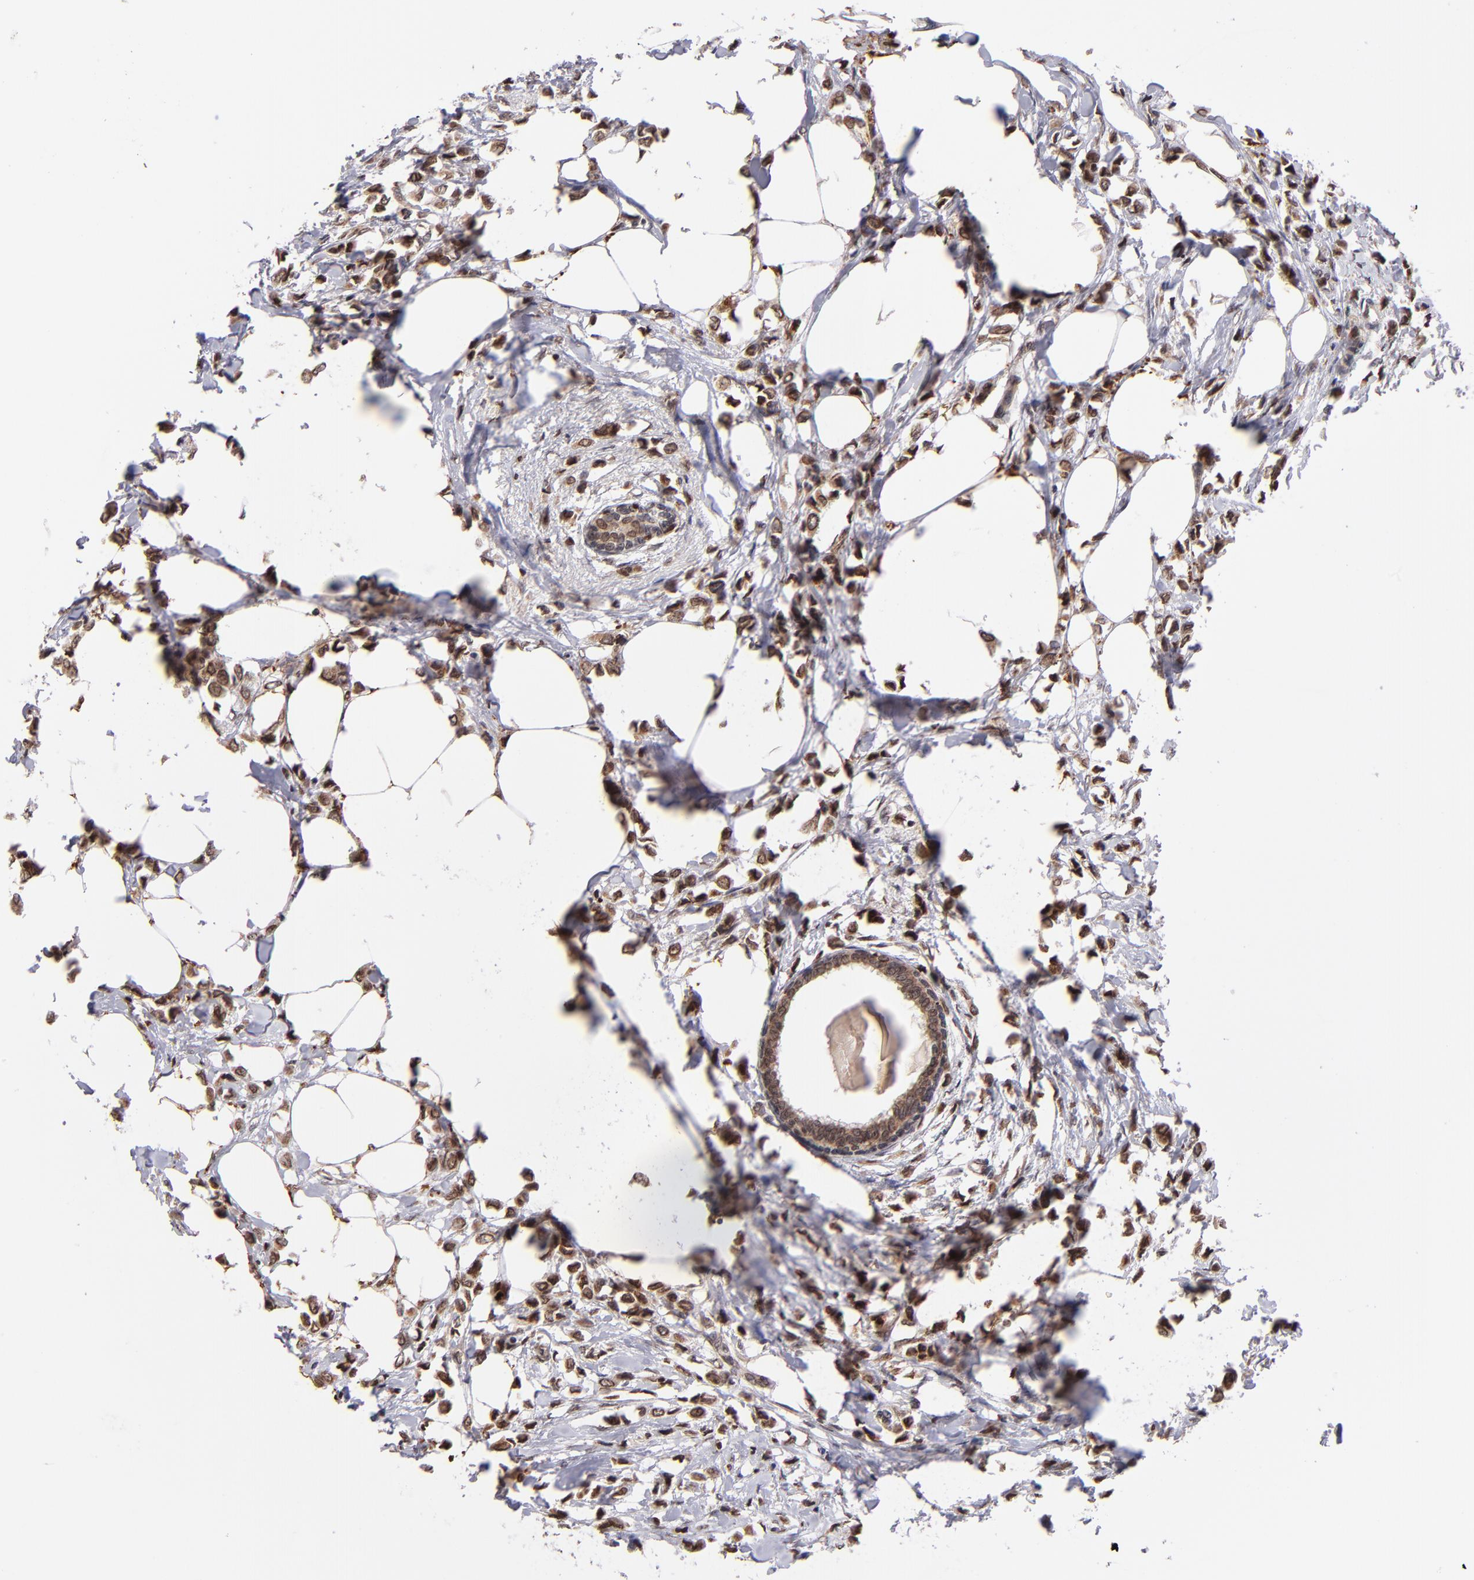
{"staining": {"intensity": "moderate", "quantity": ">75%", "location": "cytoplasmic/membranous,nuclear"}, "tissue": "breast cancer", "cell_type": "Tumor cells", "image_type": "cancer", "snomed": [{"axis": "morphology", "description": "Lobular carcinoma"}, {"axis": "topography", "description": "Breast"}], "caption": "An image of breast lobular carcinoma stained for a protein exhibits moderate cytoplasmic/membranous and nuclear brown staining in tumor cells. (DAB (3,3'-diaminobenzidine) IHC, brown staining for protein, blue staining for nuclei).", "gene": "TOP1MT", "patient": {"sex": "female", "age": 51}}